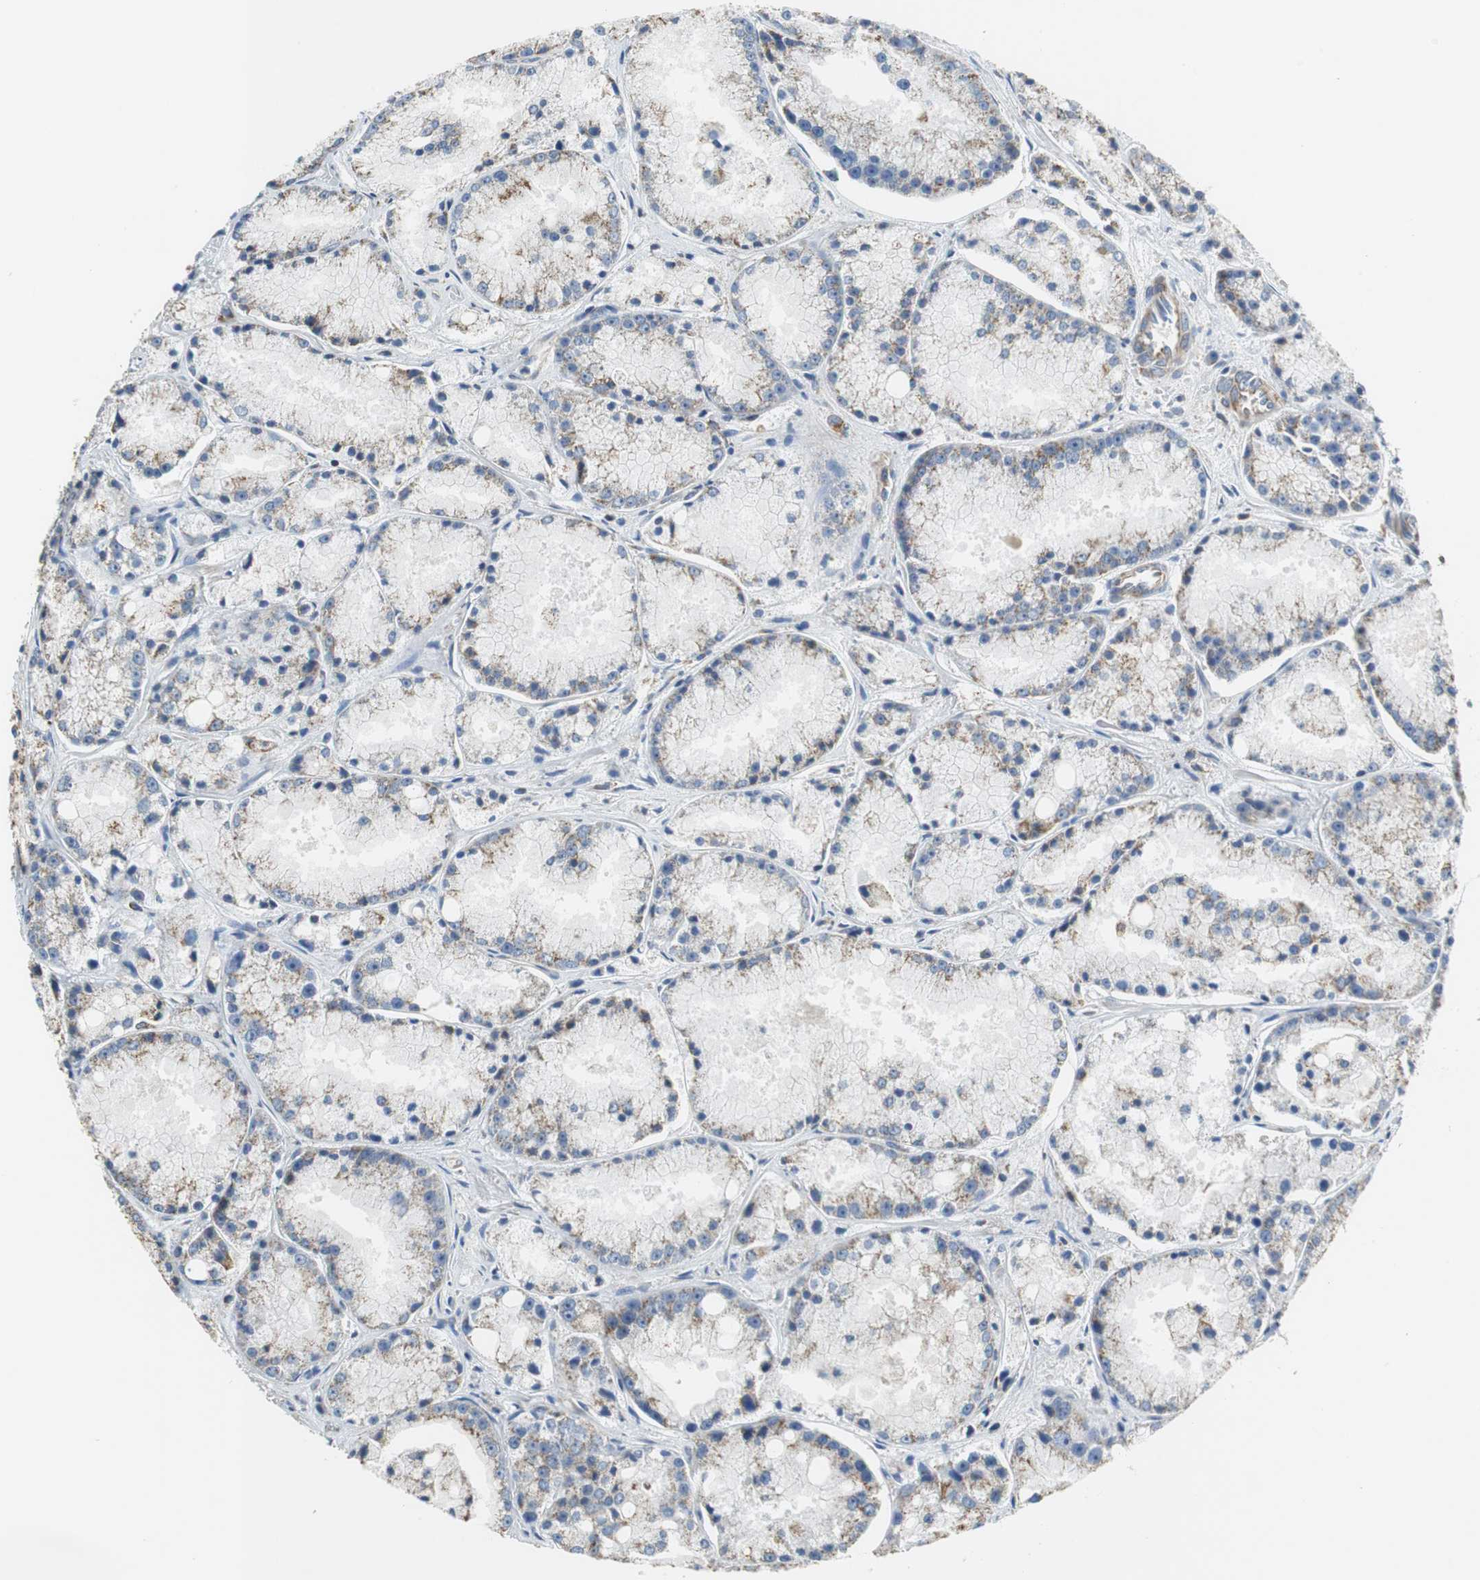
{"staining": {"intensity": "moderate", "quantity": "<25%", "location": "cytoplasmic/membranous"}, "tissue": "prostate cancer", "cell_type": "Tumor cells", "image_type": "cancer", "snomed": [{"axis": "morphology", "description": "Adenocarcinoma, Low grade"}, {"axis": "topography", "description": "Prostate"}], "caption": "An IHC photomicrograph of tumor tissue is shown. Protein staining in brown highlights moderate cytoplasmic/membranous positivity in prostate cancer within tumor cells.", "gene": "GSTK1", "patient": {"sex": "male", "age": 64}}